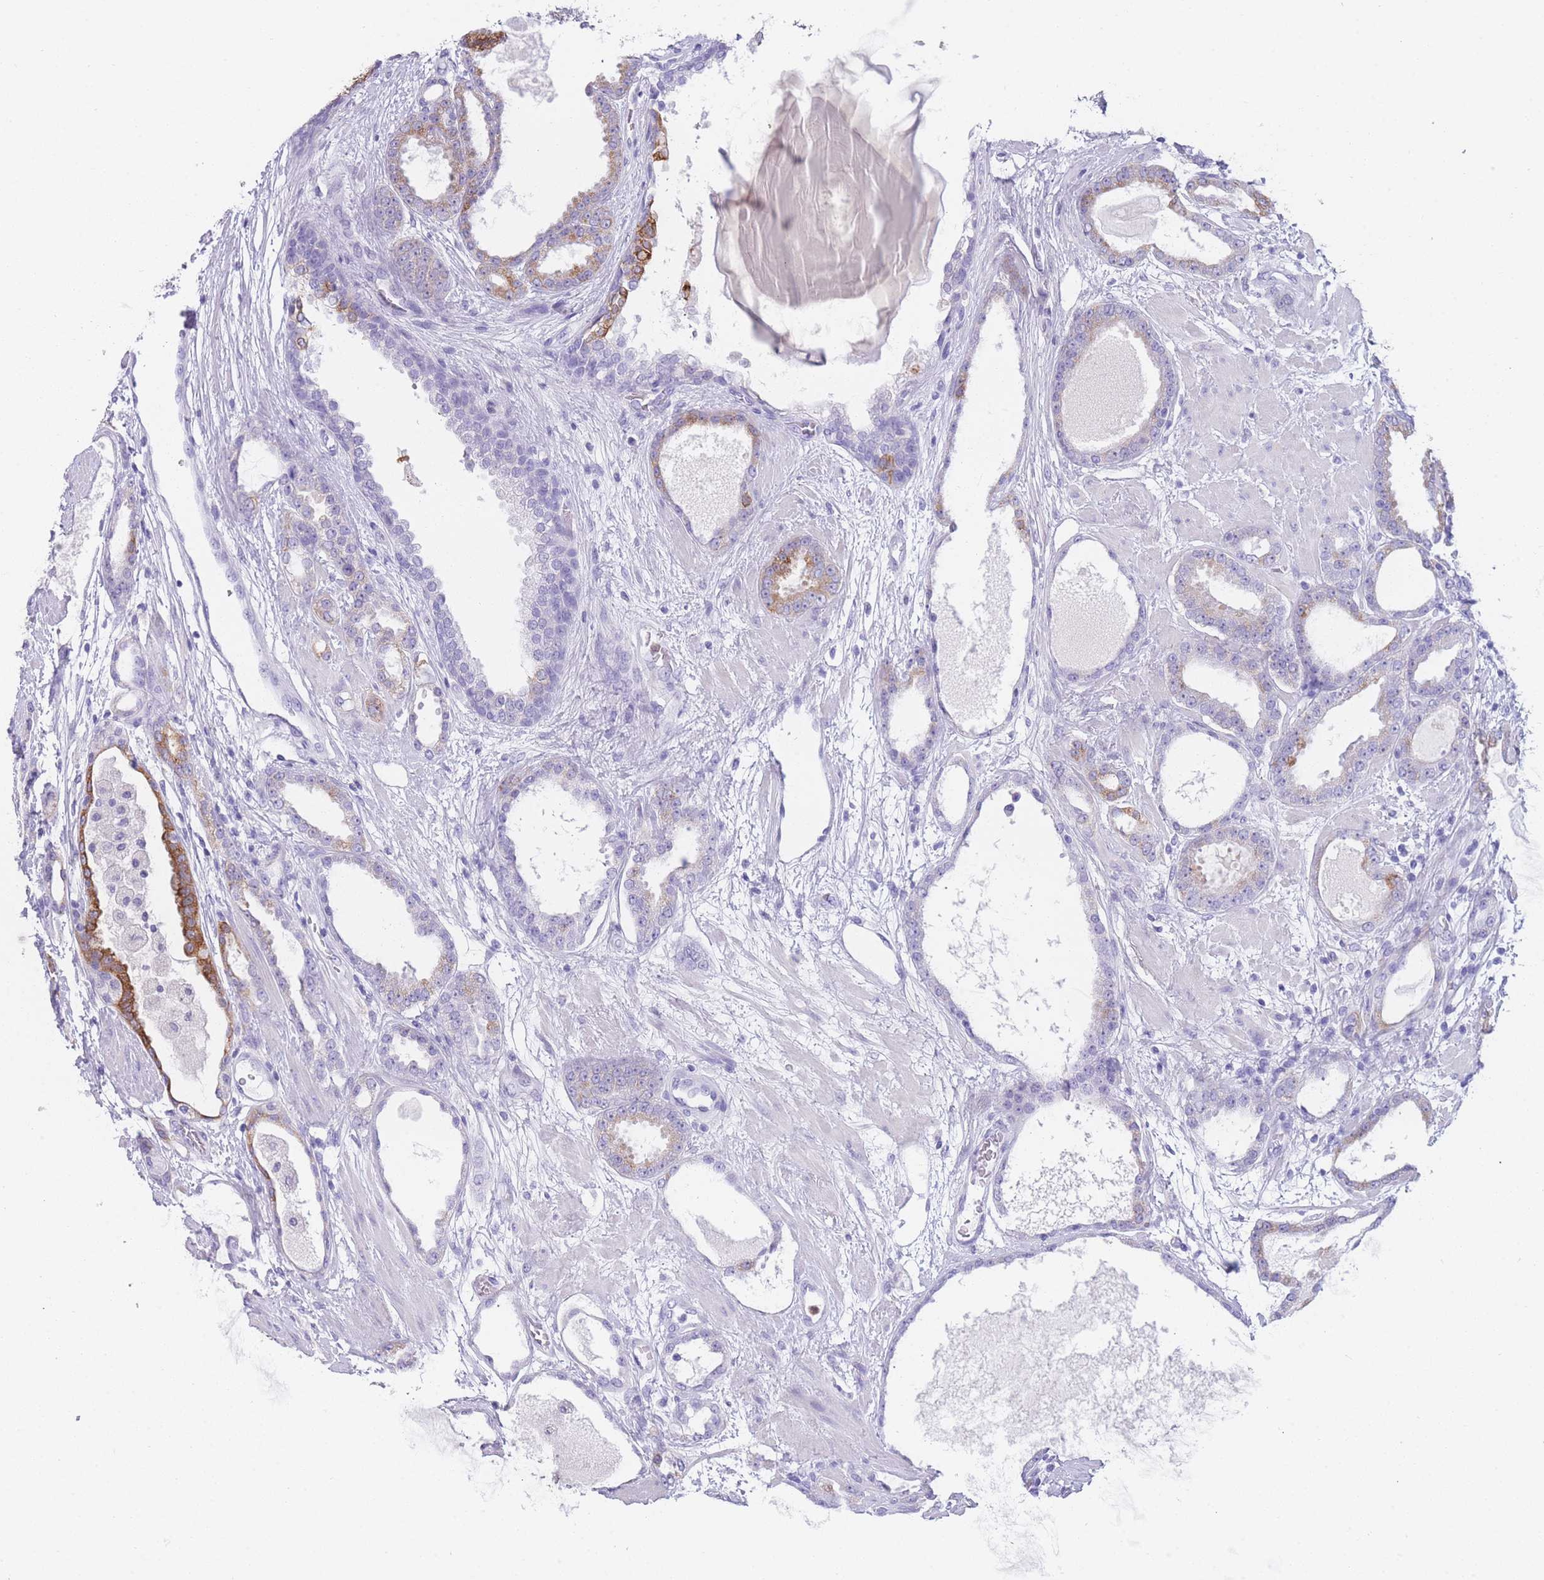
{"staining": {"intensity": "moderate", "quantity": "<25%", "location": "cytoplasmic/membranous"}, "tissue": "prostate cancer", "cell_type": "Tumor cells", "image_type": "cancer", "snomed": [{"axis": "morphology", "description": "Adenocarcinoma, High grade"}, {"axis": "topography", "description": "Prostate"}], "caption": "A high-resolution photomicrograph shows immunohistochemistry staining of prostate cancer, which exhibits moderate cytoplasmic/membranous staining in approximately <25% of tumor cells. (brown staining indicates protein expression, while blue staining denotes nuclei).", "gene": "ZNF627", "patient": {"sex": "male", "age": 60}}